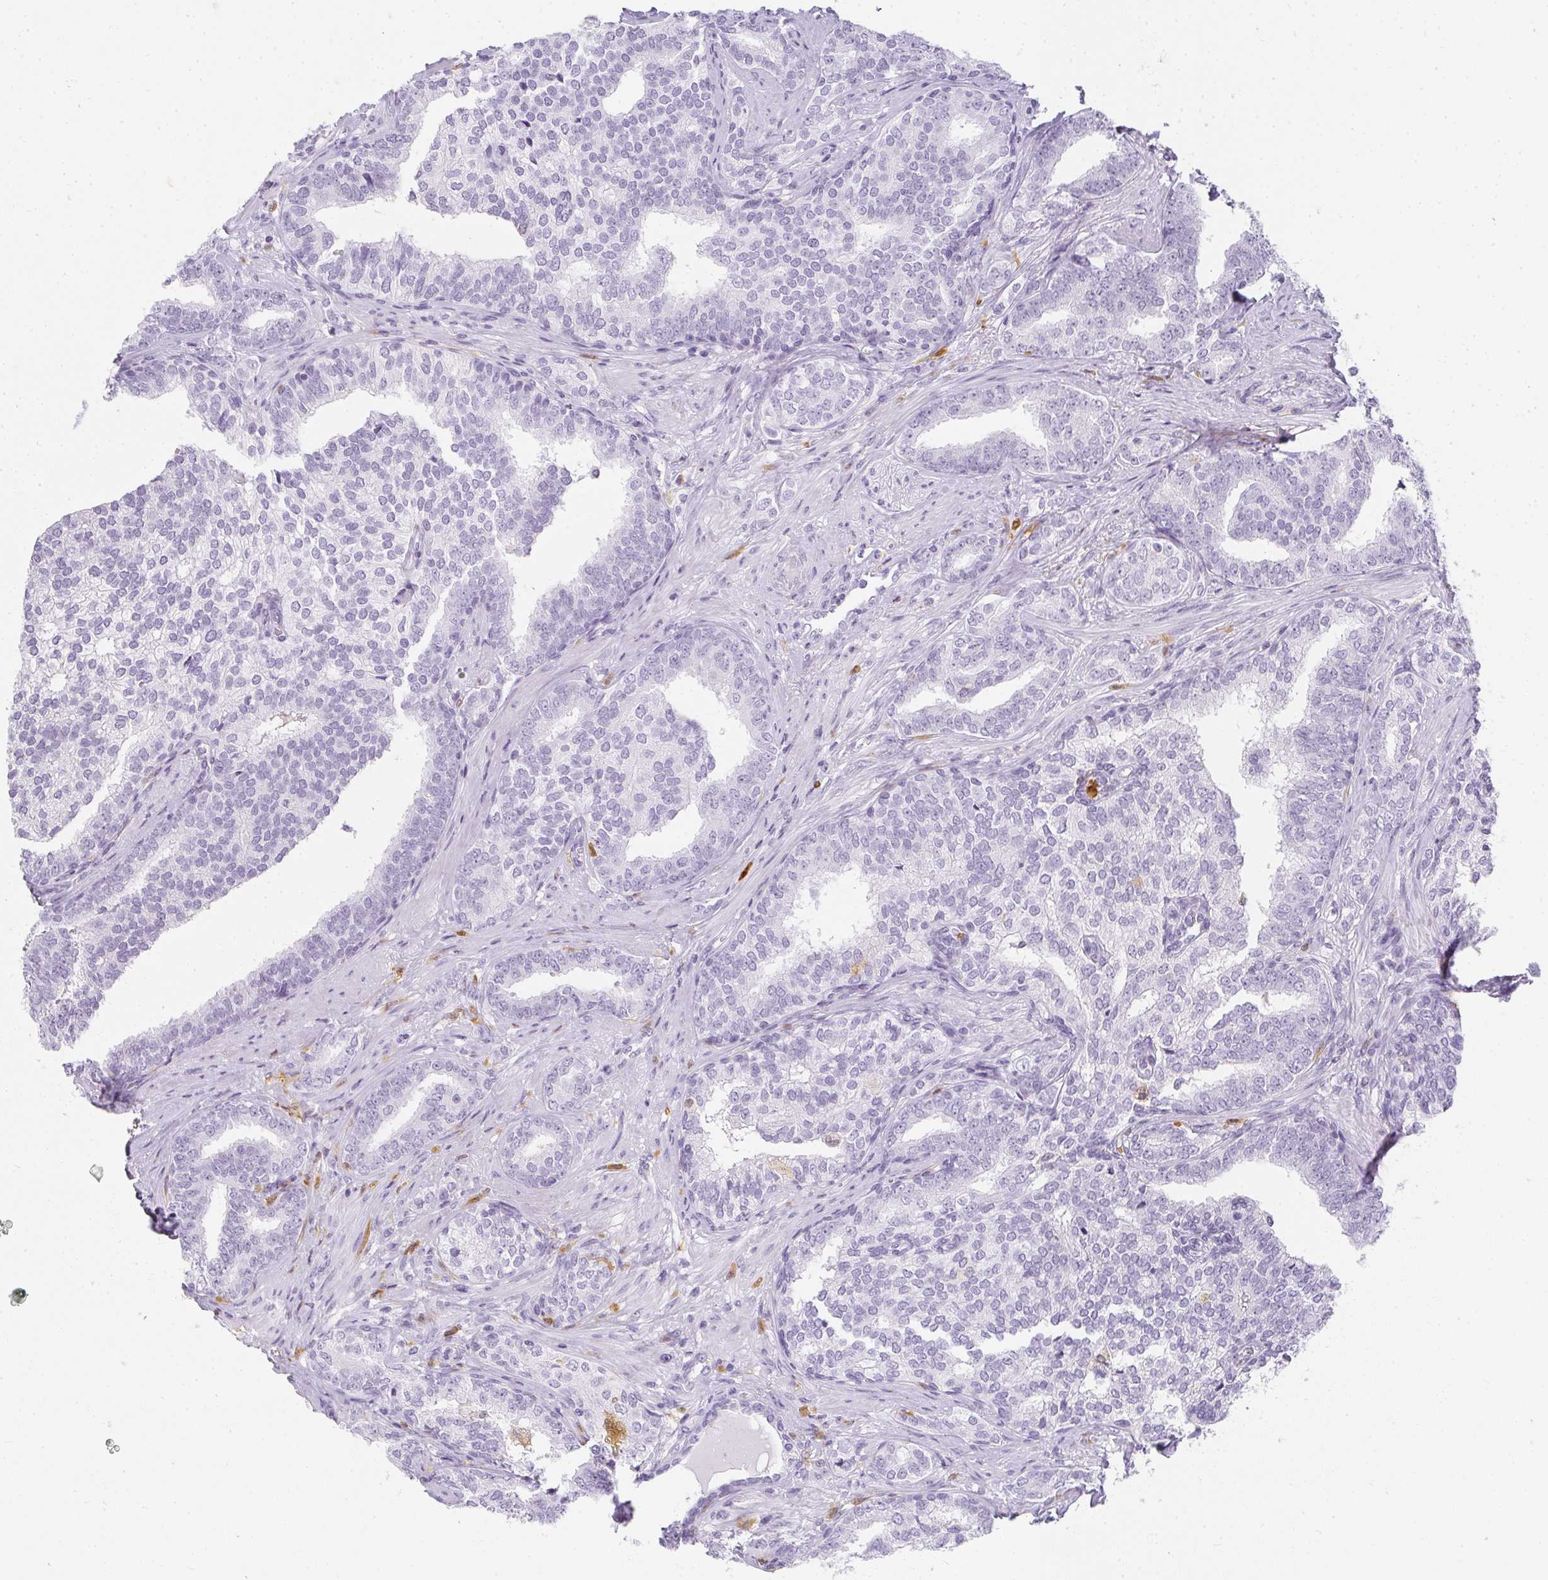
{"staining": {"intensity": "negative", "quantity": "none", "location": "none"}, "tissue": "prostate cancer", "cell_type": "Tumor cells", "image_type": "cancer", "snomed": [{"axis": "morphology", "description": "Adenocarcinoma, High grade"}, {"axis": "topography", "description": "Prostate"}], "caption": "This is a micrograph of immunohistochemistry staining of prostate cancer, which shows no staining in tumor cells.", "gene": "HK3", "patient": {"sex": "male", "age": 72}}